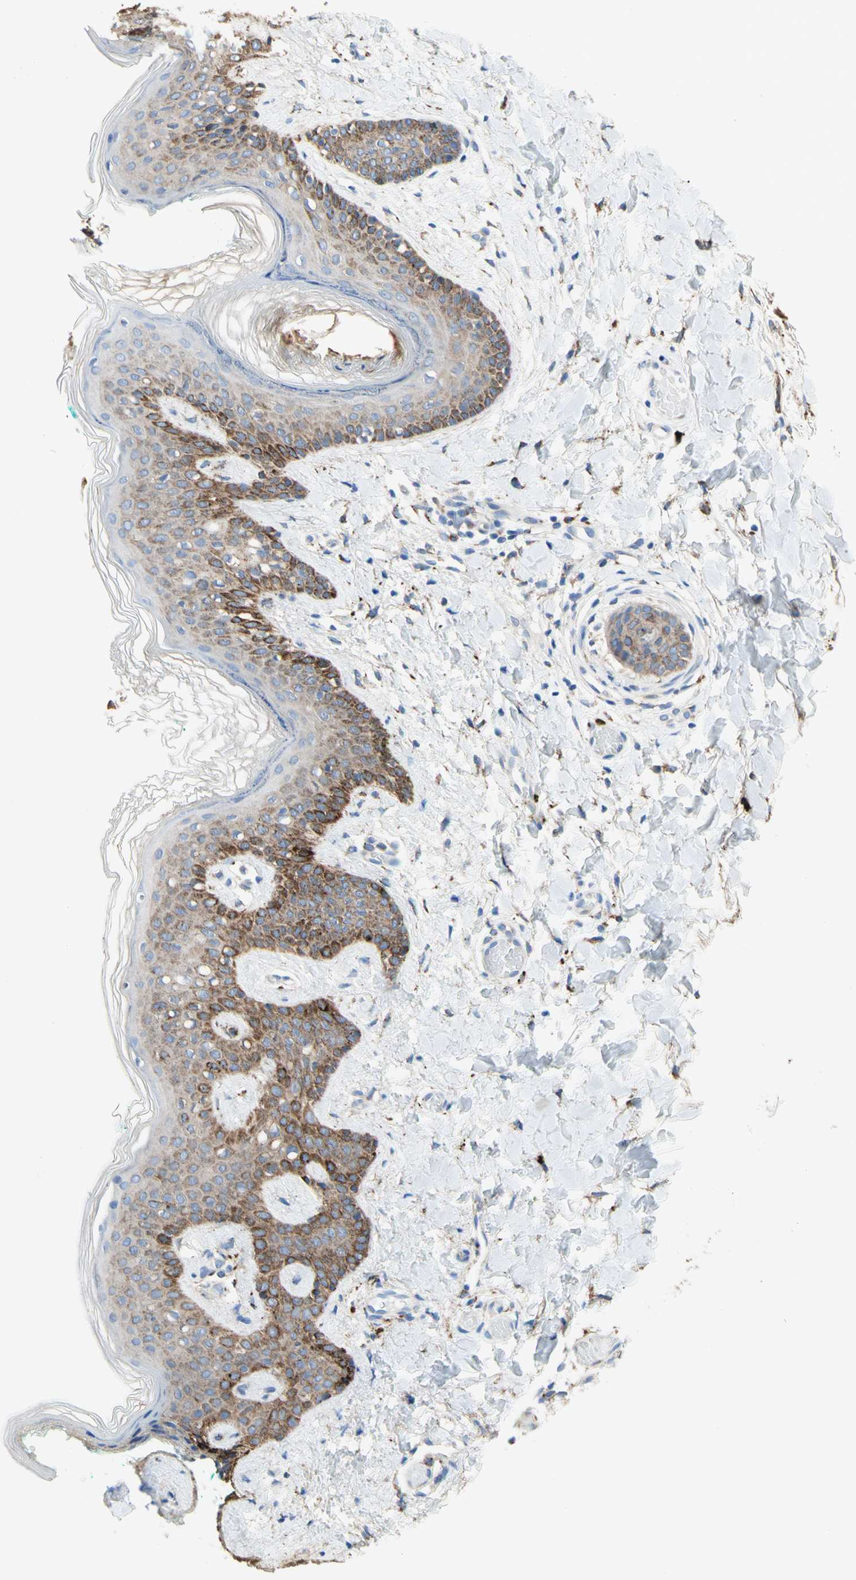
{"staining": {"intensity": "moderate", "quantity": ">75%", "location": "cytoplasmic/membranous"}, "tissue": "skin", "cell_type": "Fibroblasts", "image_type": "normal", "snomed": [{"axis": "morphology", "description": "Normal tissue, NOS"}, {"axis": "topography", "description": "Skin"}], "caption": "Skin stained with immunohistochemistry (IHC) reveals moderate cytoplasmic/membranous positivity in approximately >75% of fibroblasts. (DAB IHC, brown staining for protein, blue staining for nuclei).", "gene": "URB2", "patient": {"sex": "male", "age": 16}}